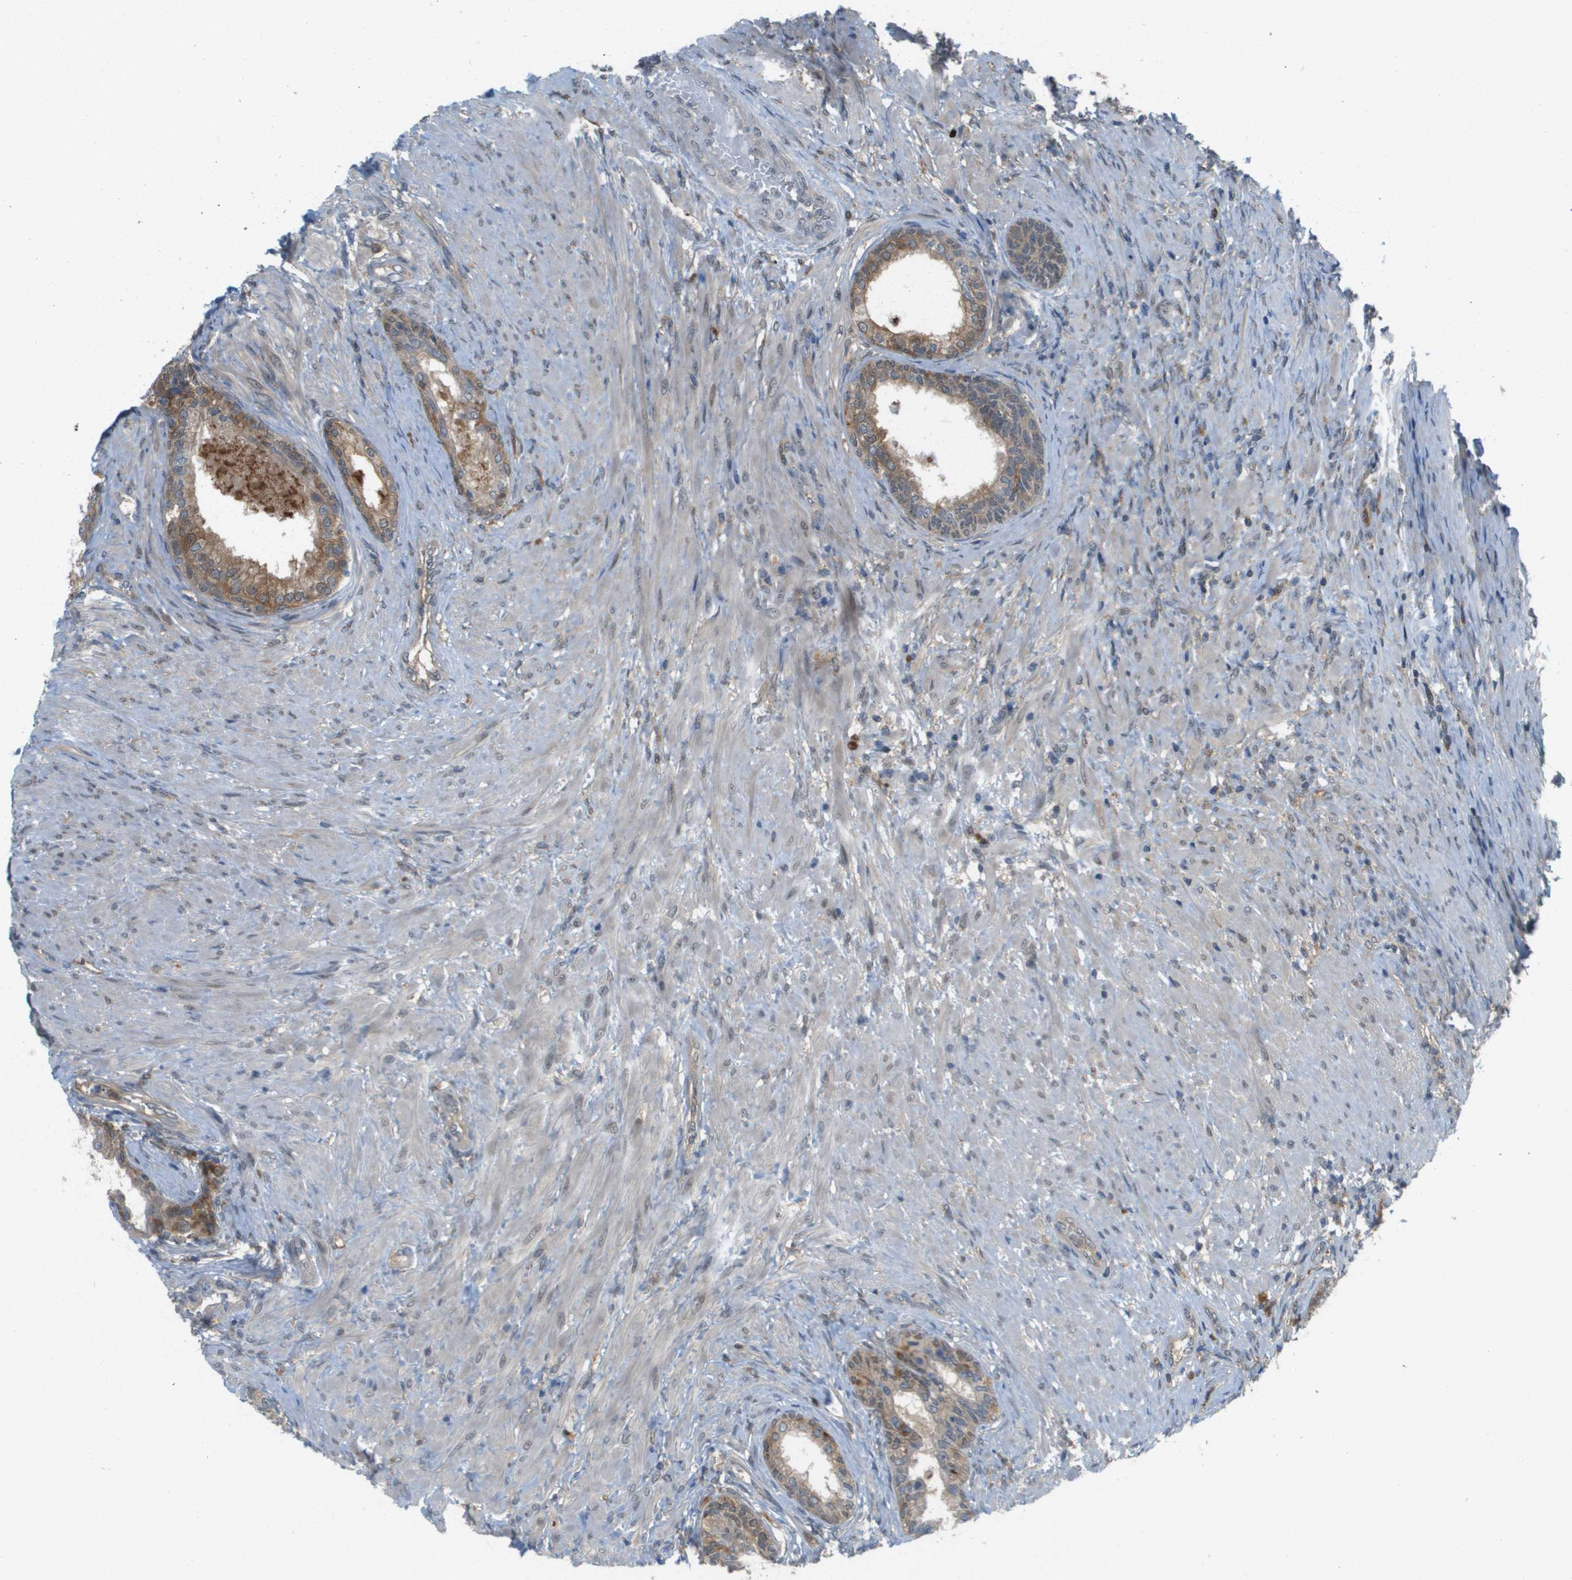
{"staining": {"intensity": "moderate", "quantity": ">75%", "location": "cytoplasmic/membranous"}, "tissue": "prostate", "cell_type": "Glandular cells", "image_type": "normal", "snomed": [{"axis": "morphology", "description": "Normal tissue, NOS"}, {"axis": "topography", "description": "Prostate"}], "caption": "Immunohistochemical staining of normal prostate exhibits moderate cytoplasmic/membranous protein expression in about >75% of glandular cells.", "gene": "PALD1", "patient": {"sex": "male", "age": 76}}